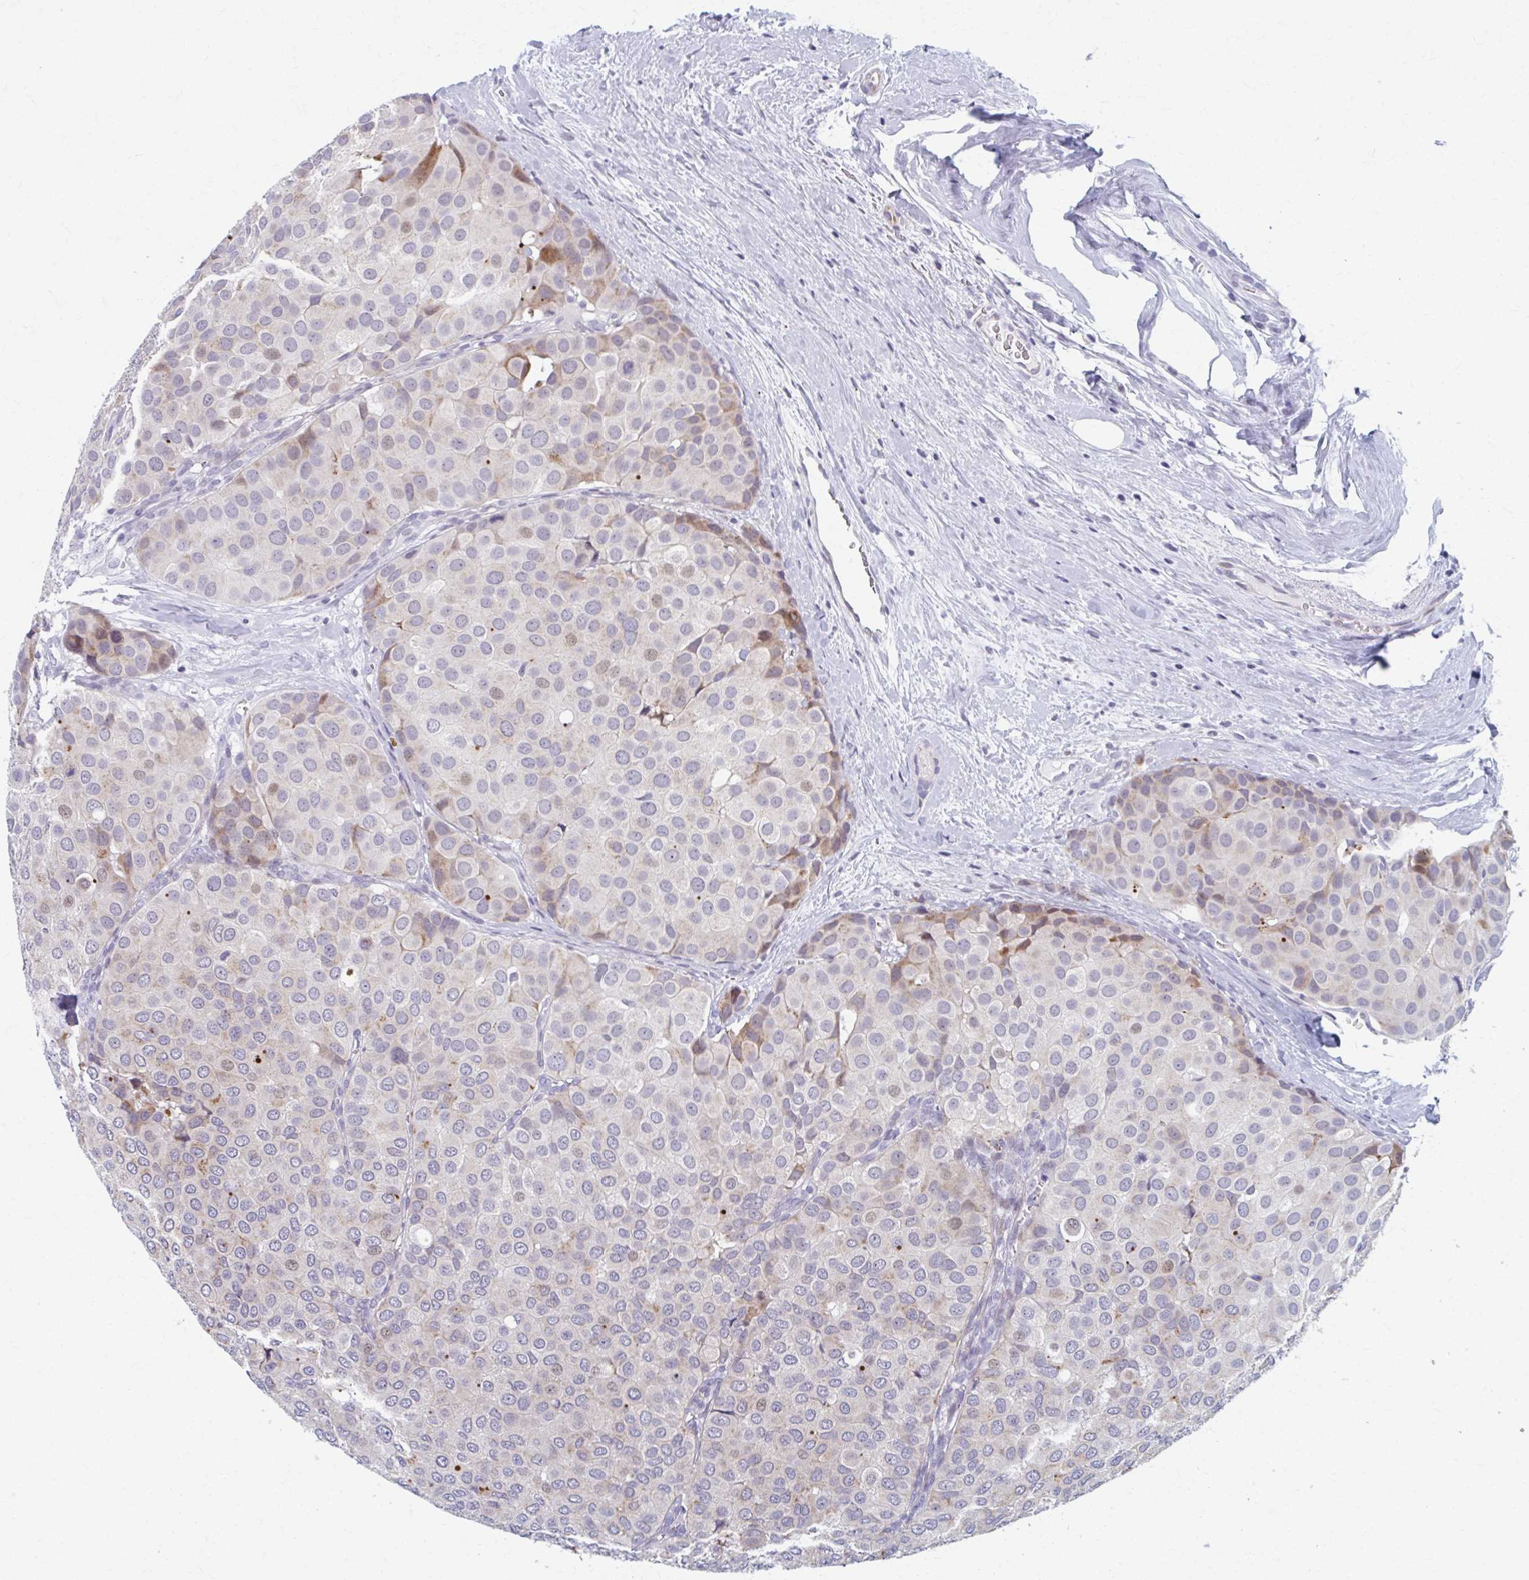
{"staining": {"intensity": "moderate", "quantity": "<25%", "location": "cytoplasmic/membranous"}, "tissue": "breast cancer", "cell_type": "Tumor cells", "image_type": "cancer", "snomed": [{"axis": "morphology", "description": "Duct carcinoma"}, {"axis": "topography", "description": "Breast"}], "caption": "This micrograph shows breast cancer stained with immunohistochemistry (IHC) to label a protein in brown. The cytoplasmic/membranous of tumor cells show moderate positivity for the protein. Nuclei are counter-stained blue.", "gene": "ABHD16B", "patient": {"sex": "female", "age": 70}}